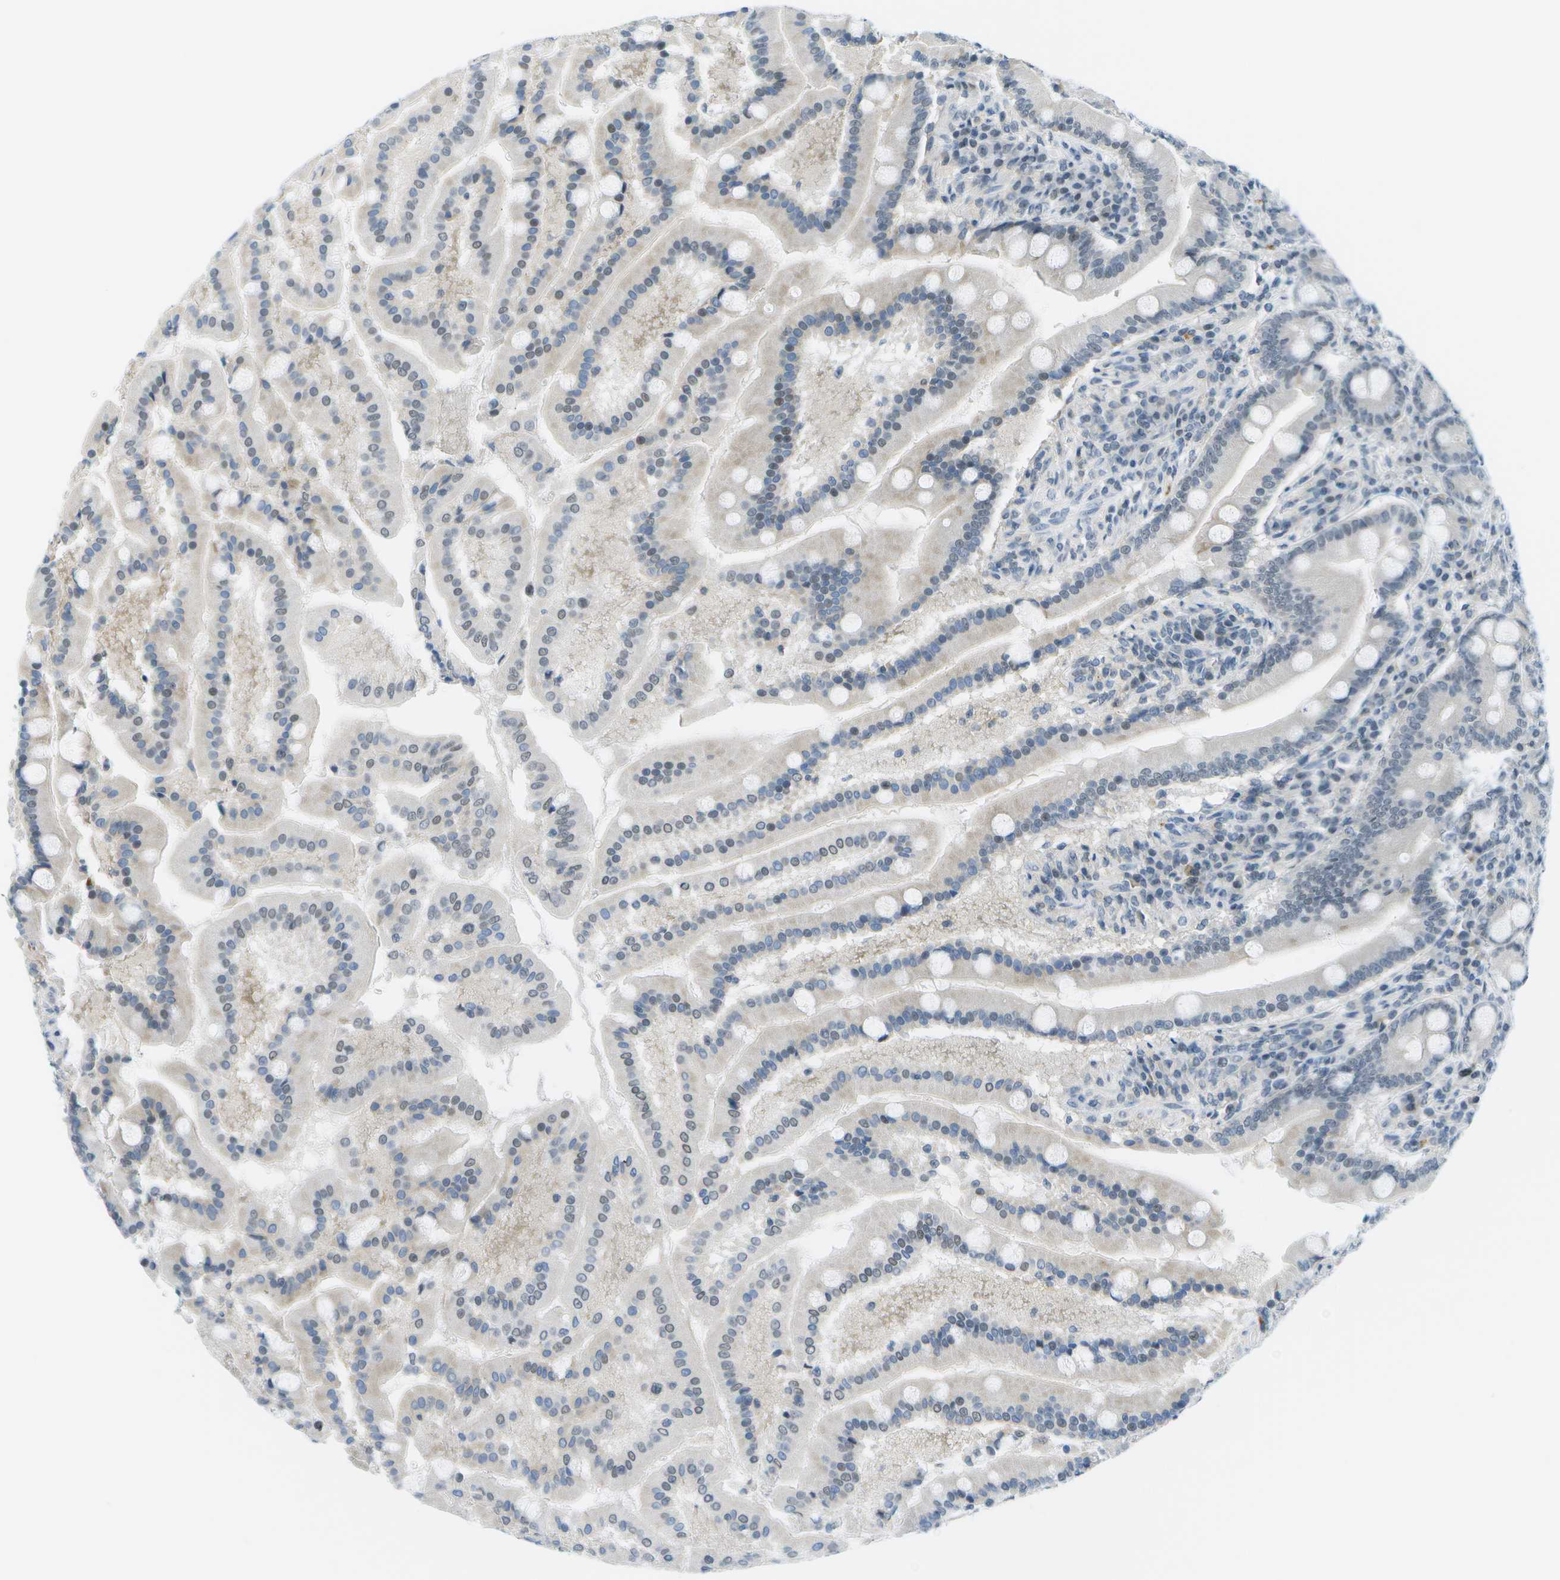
{"staining": {"intensity": "strong", "quantity": "<25%", "location": "nuclear"}, "tissue": "duodenum", "cell_type": "Glandular cells", "image_type": "normal", "snomed": [{"axis": "morphology", "description": "Normal tissue, NOS"}, {"axis": "topography", "description": "Duodenum"}], "caption": "This photomicrograph displays immunohistochemistry staining of unremarkable human duodenum, with medium strong nuclear staining in approximately <25% of glandular cells.", "gene": "PITHD1", "patient": {"sex": "male", "age": 50}}